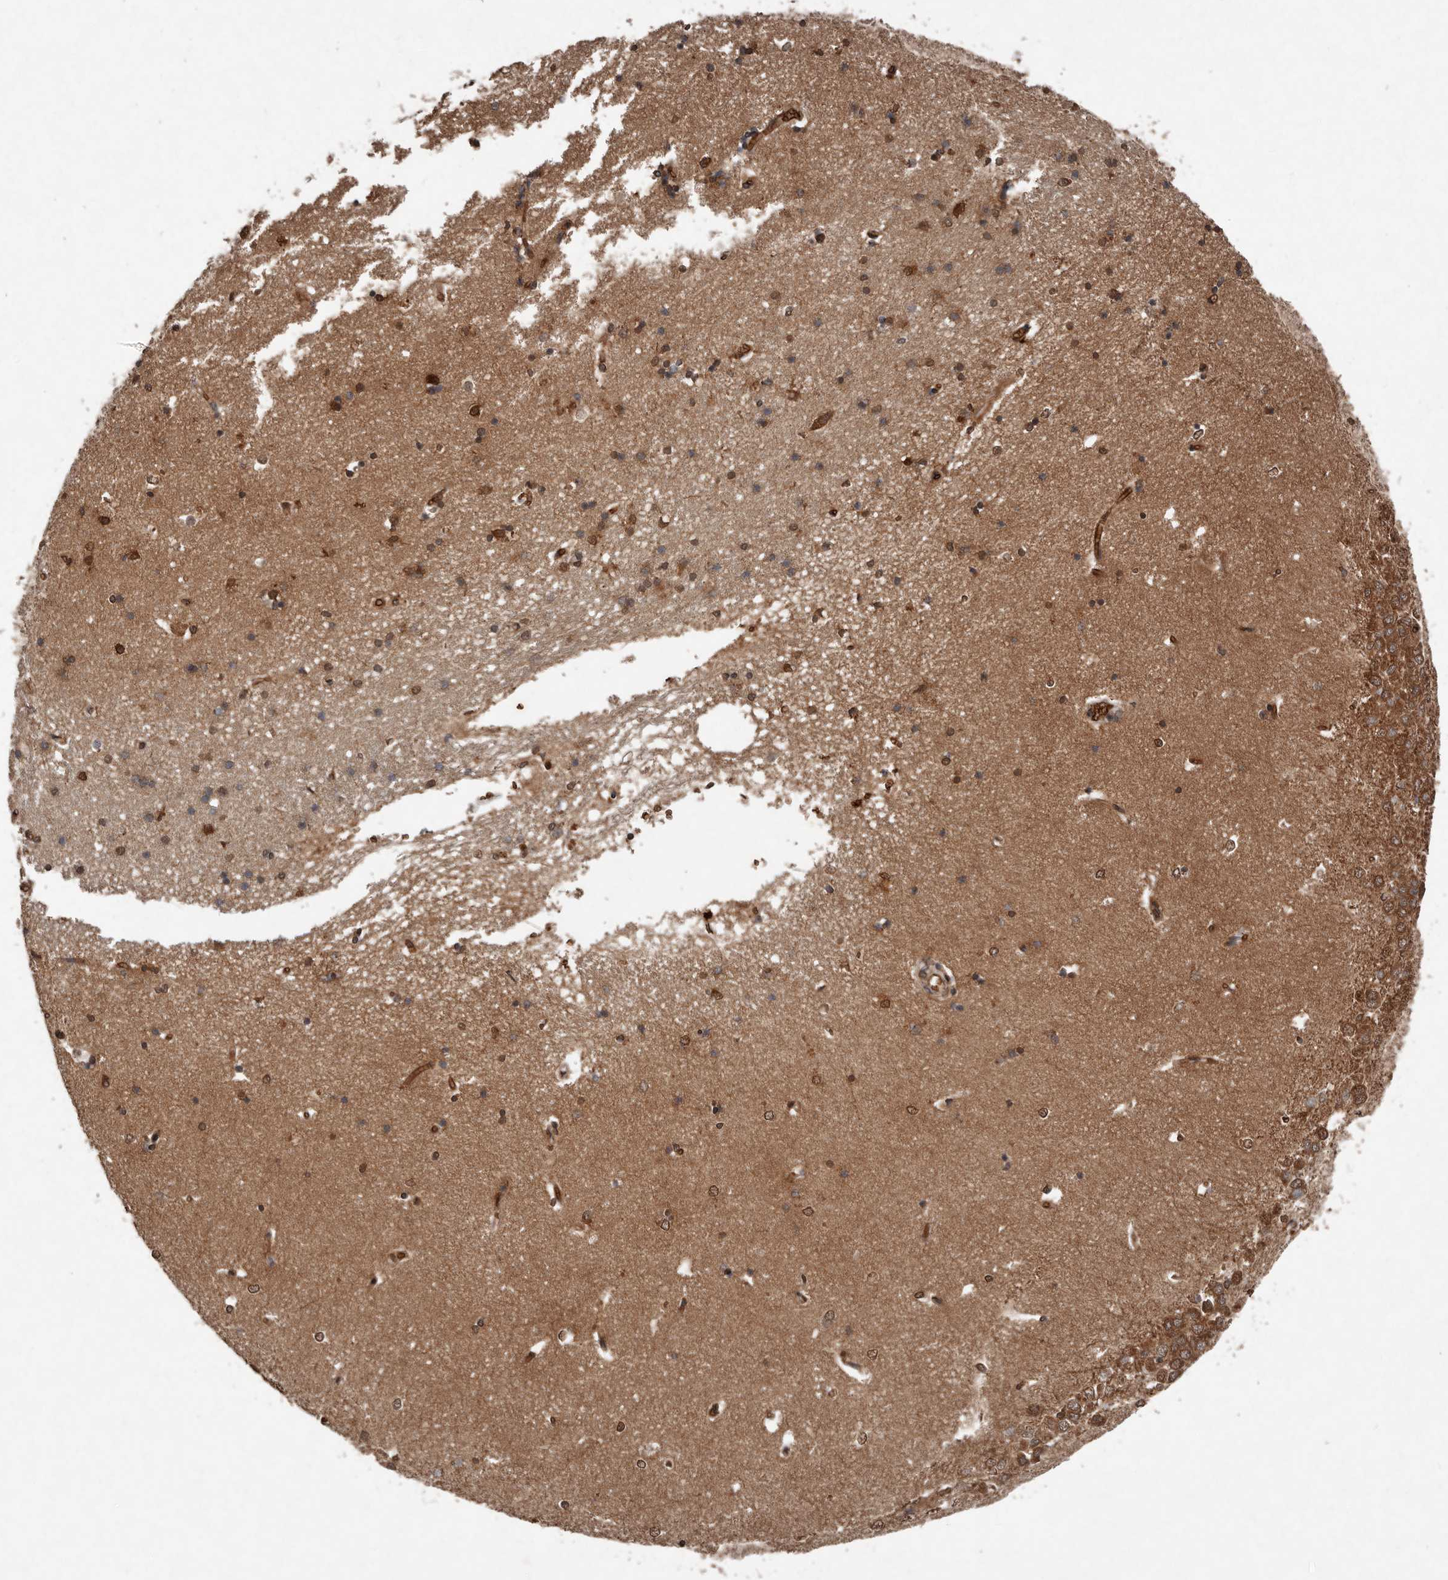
{"staining": {"intensity": "moderate", "quantity": "<25%", "location": "cytoplasmic/membranous,nuclear"}, "tissue": "hippocampus", "cell_type": "Glial cells", "image_type": "normal", "snomed": [{"axis": "morphology", "description": "Normal tissue, NOS"}, {"axis": "topography", "description": "Hippocampus"}], "caption": "Hippocampus stained for a protein displays moderate cytoplasmic/membranous,nuclear positivity in glial cells.", "gene": "DIP2C", "patient": {"sex": "male", "age": 45}}